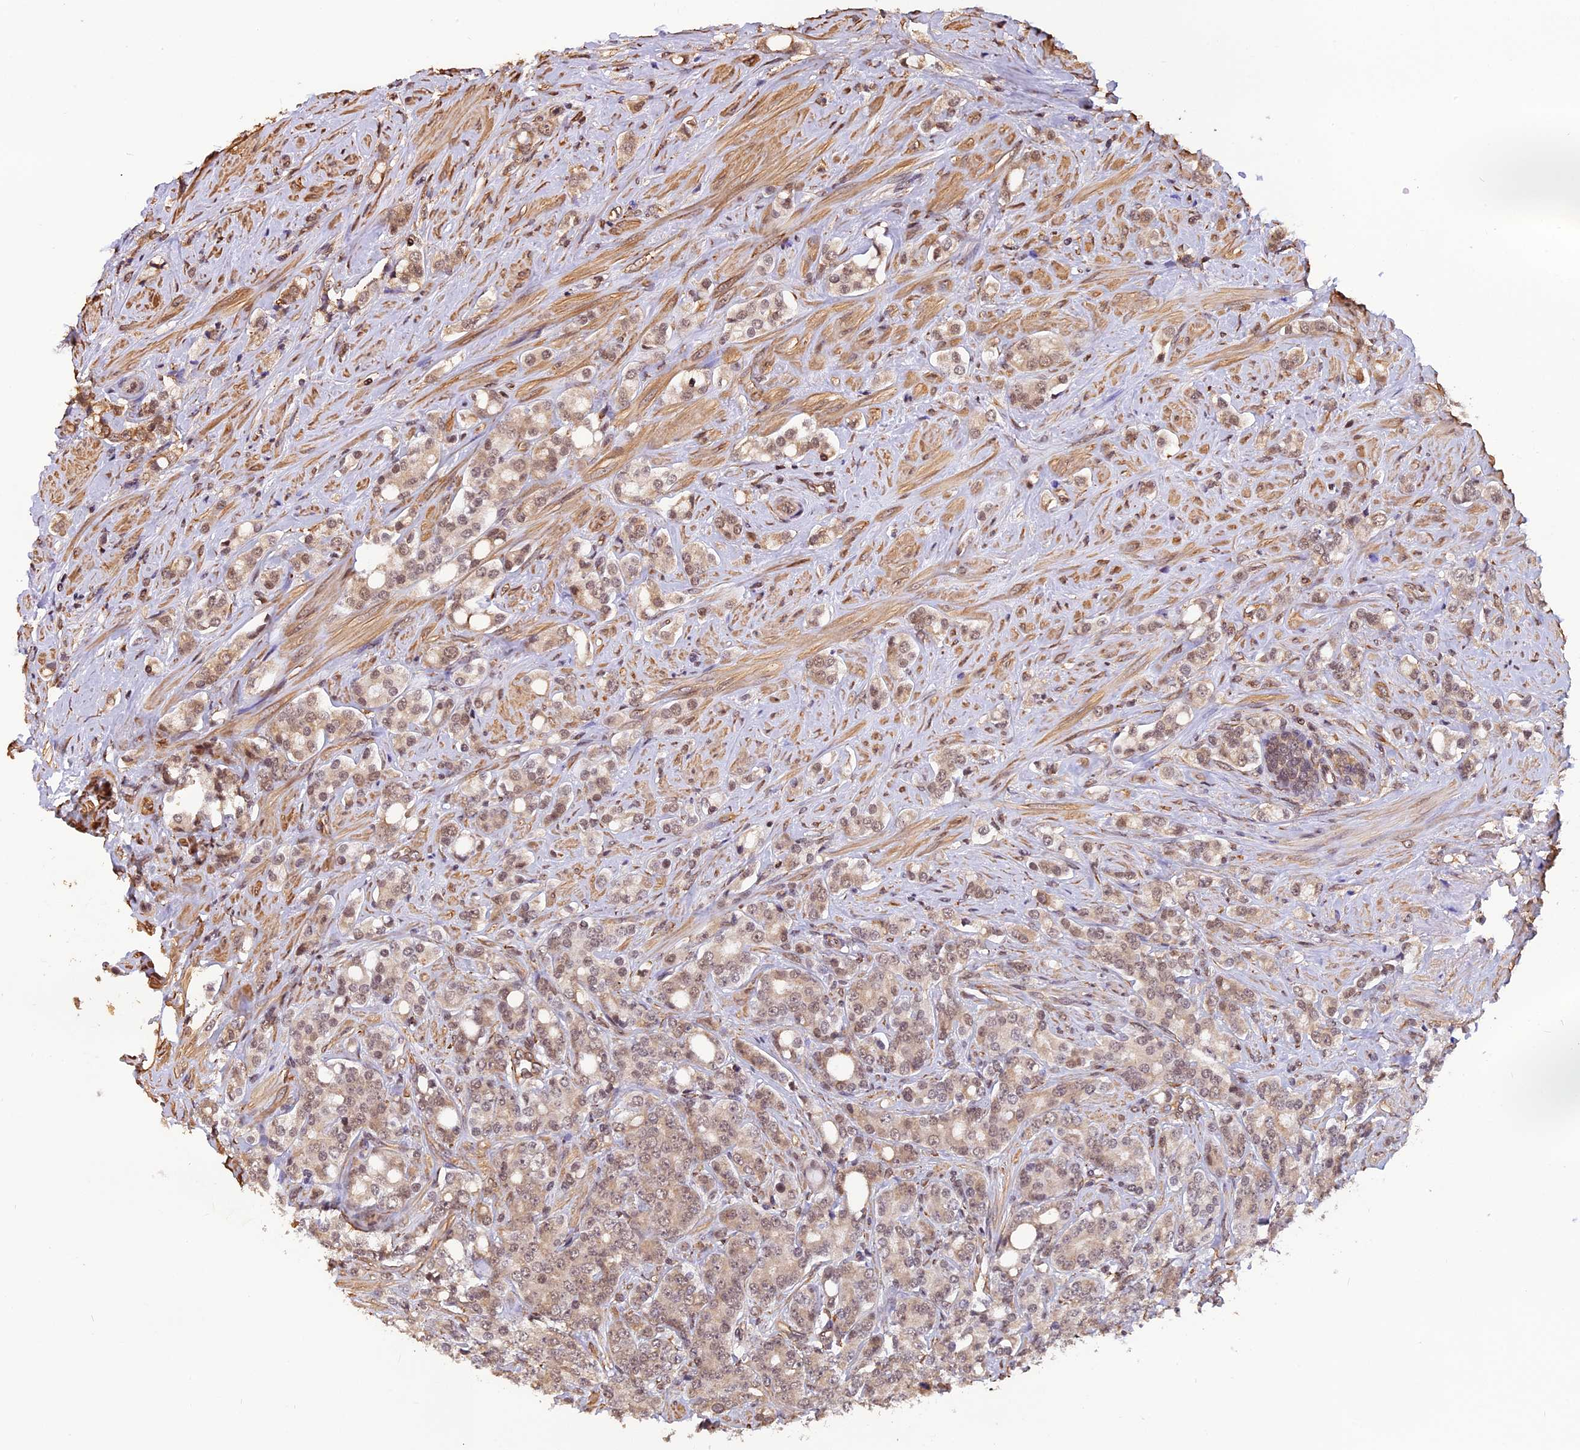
{"staining": {"intensity": "moderate", "quantity": ">75%", "location": "nuclear"}, "tissue": "prostate cancer", "cell_type": "Tumor cells", "image_type": "cancer", "snomed": [{"axis": "morphology", "description": "Adenocarcinoma, High grade"}, {"axis": "topography", "description": "Prostate"}], "caption": "High-magnification brightfield microscopy of prostate cancer (high-grade adenocarcinoma) stained with DAB (brown) and counterstained with hematoxylin (blue). tumor cells exhibit moderate nuclear staining is seen in about>75% of cells.", "gene": "ZC3H4", "patient": {"sex": "male", "age": 62}}